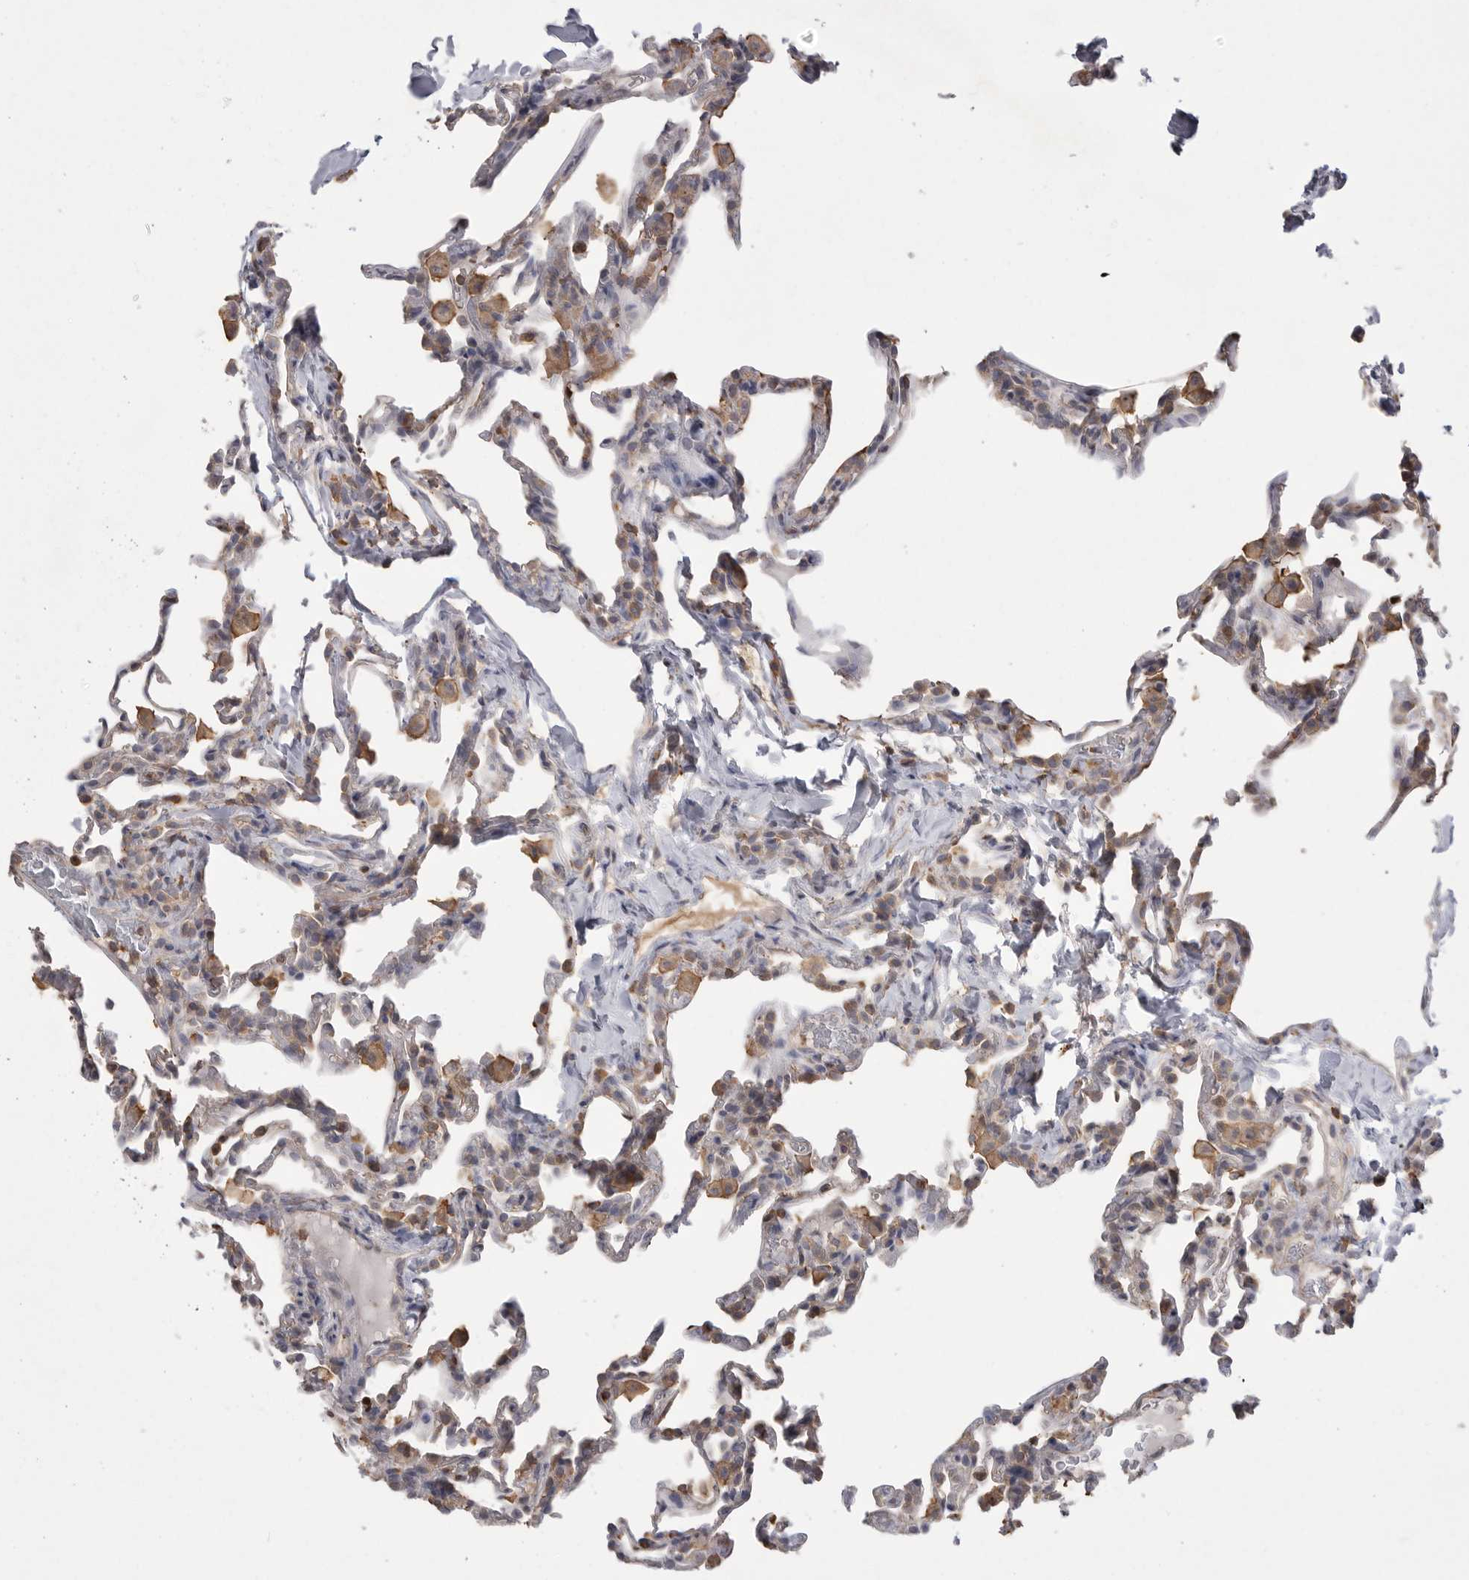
{"staining": {"intensity": "moderate", "quantity": "<25%", "location": "nuclear"}, "tissue": "lung", "cell_type": "Alveolar cells", "image_type": "normal", "snomed": [{"axis": "morphology", "description": "Normal tissue, NOS"}, {"axis": "topography", "description": "Lung"}], "caption": "High-power microscopy captured an immunohistochemistry (IHC) photomicrograph of unremarkable lung, revealing moderate nuclear staining in about <25% of alveolar cells.", "gene": "TOP2A", "patient": {"sex": "male", "age": 20}}